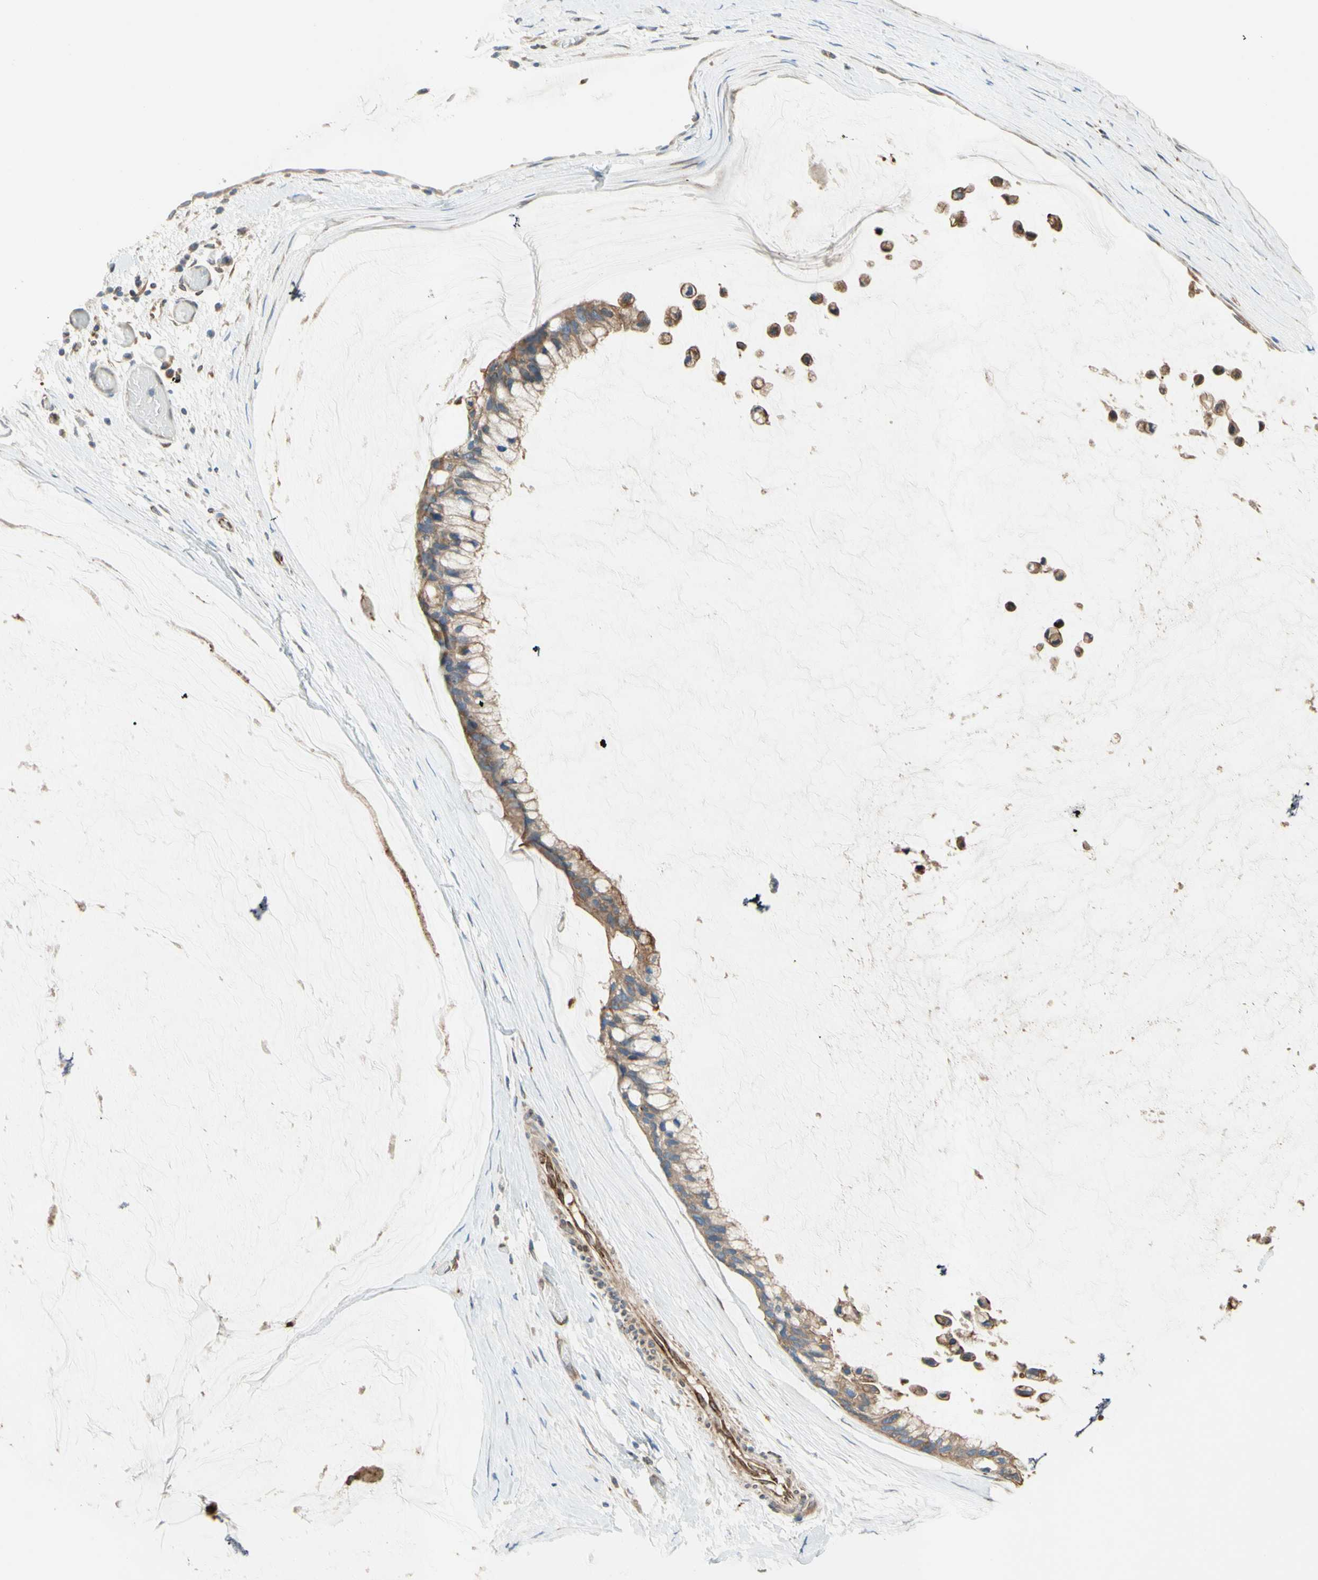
{"staining": {"intensity": "weak", "quantity": ">75%", "location": "cytoplasmic/membranous"}, "tissue": "ovarian cancer", "cell_type": "Tumor cells", "image_type": "cancer", "snomed": [{"axis": "morphology", "description": "Cystadenocarcinoma, mucinous, NOS"}, {"axis": "topography", "description": "Ovary"}], "caption": "High-power microscopy captured an immunohistochemistry micrograph of ovarian cancer (mucinous cystadenocarcinoma), revealing weak cytoplasmic/membranous staining in approximately >75% of tumor cells. (DAB = brown stain, brightfield microscopy at high magnification).", "gene": "TRAF2", "patient": {"sex": "female", "age": 39}}